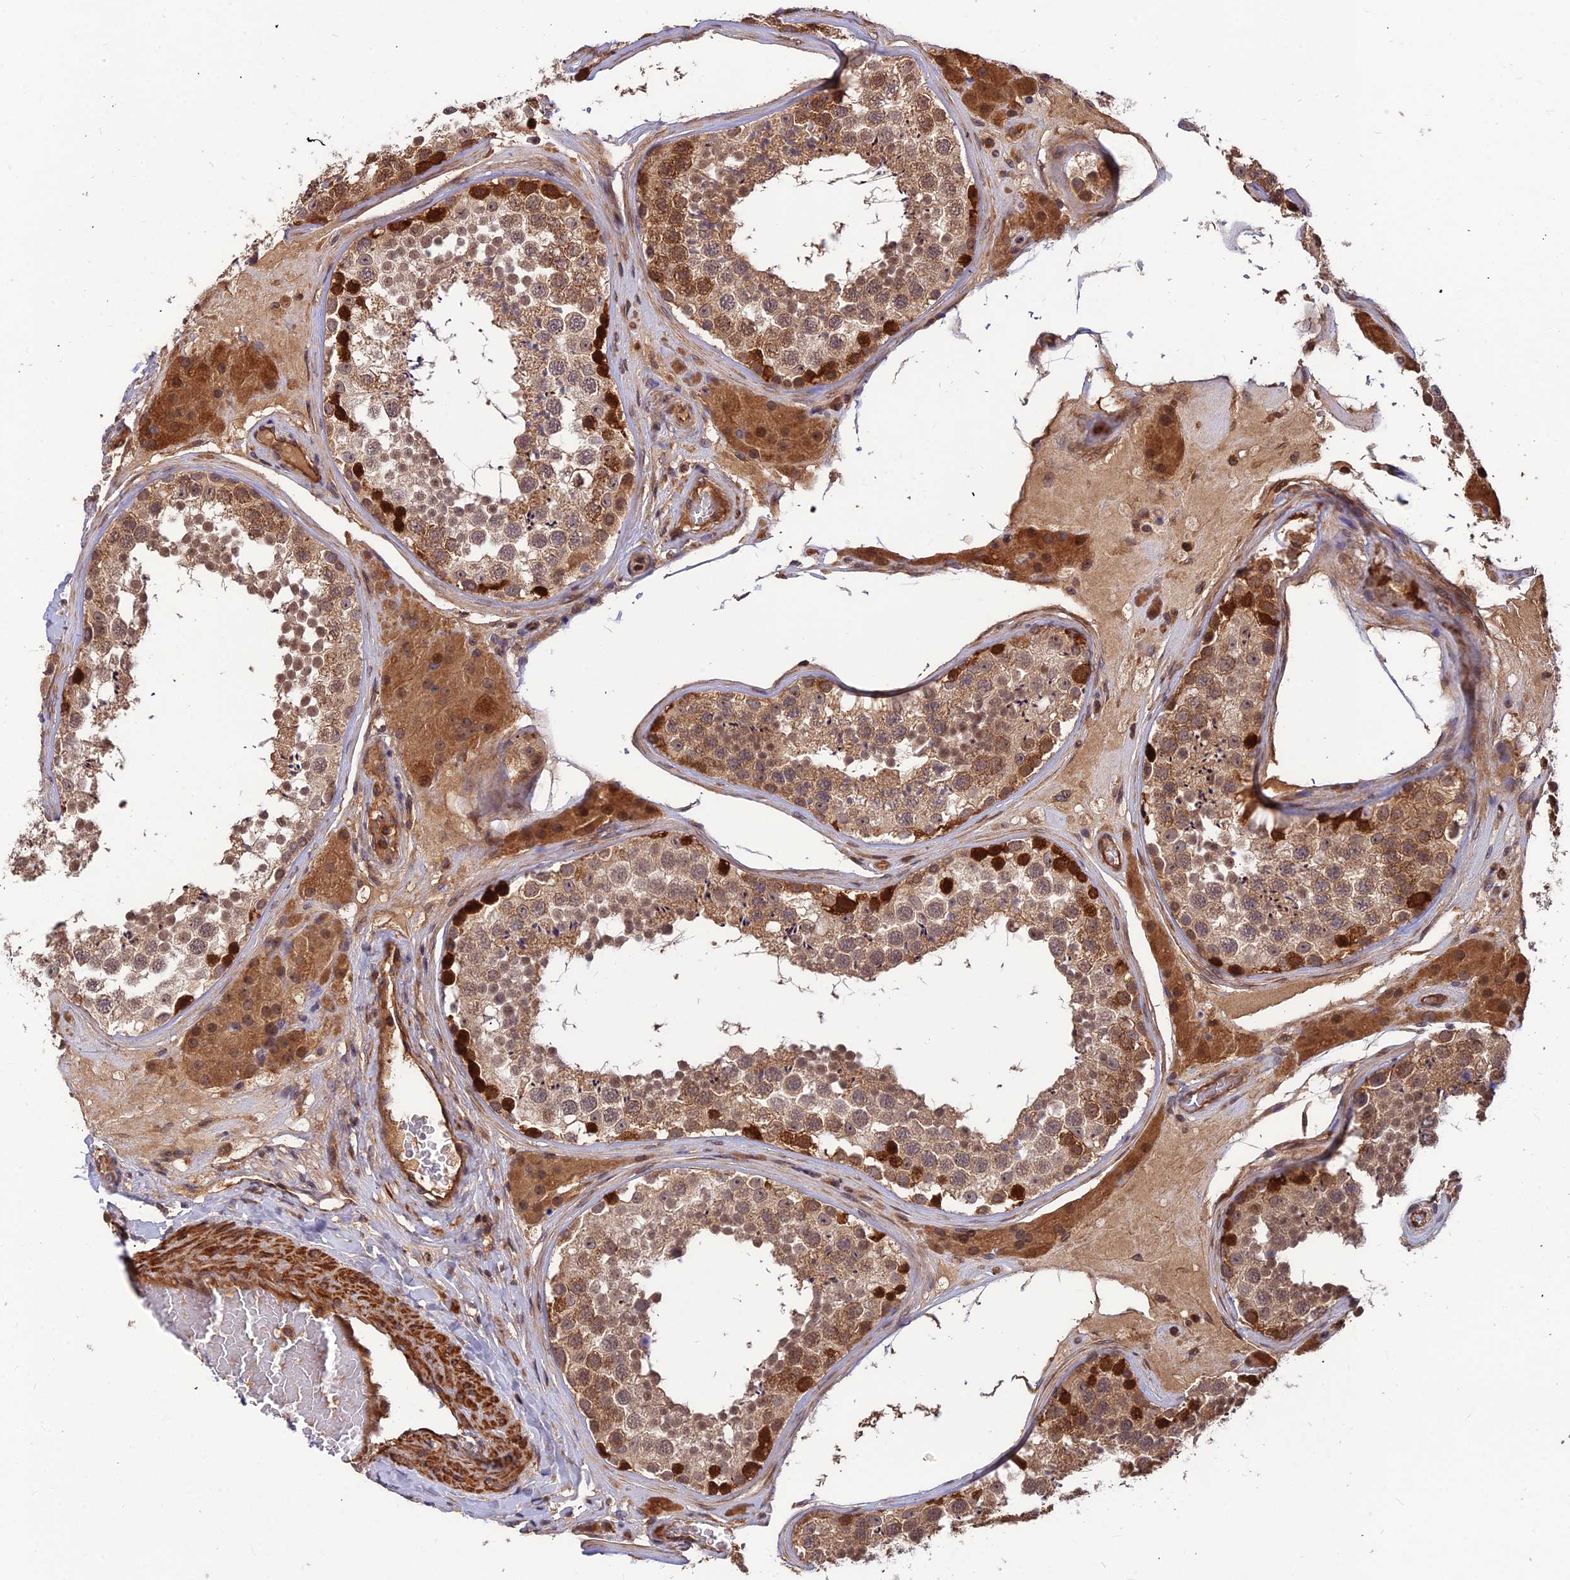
{"staining": {"intensity": "strong", "quantity": "25%-75%", "location": "cytoplasmic/membranous,nuclear"}, "tissue": "testis", "cell_type": "Cells in seminiferous ducts", "image_type": "normal", "snomed": [{"axis": "morphology", "description": "Normal tissue, NOS"}, {"axis": "topography", "description": "Testis"}], "caption": "DAB (3,3'-diaminobenzidine) immunohistochemical staining of benign human testis displays strong cytoplasmic/membranous,nuclear protein positivity in approximately 25%-75% of cells in seminiferous ducts.", "gene": "ZNF467", "patient": {"sex": "male", "age": 46}}